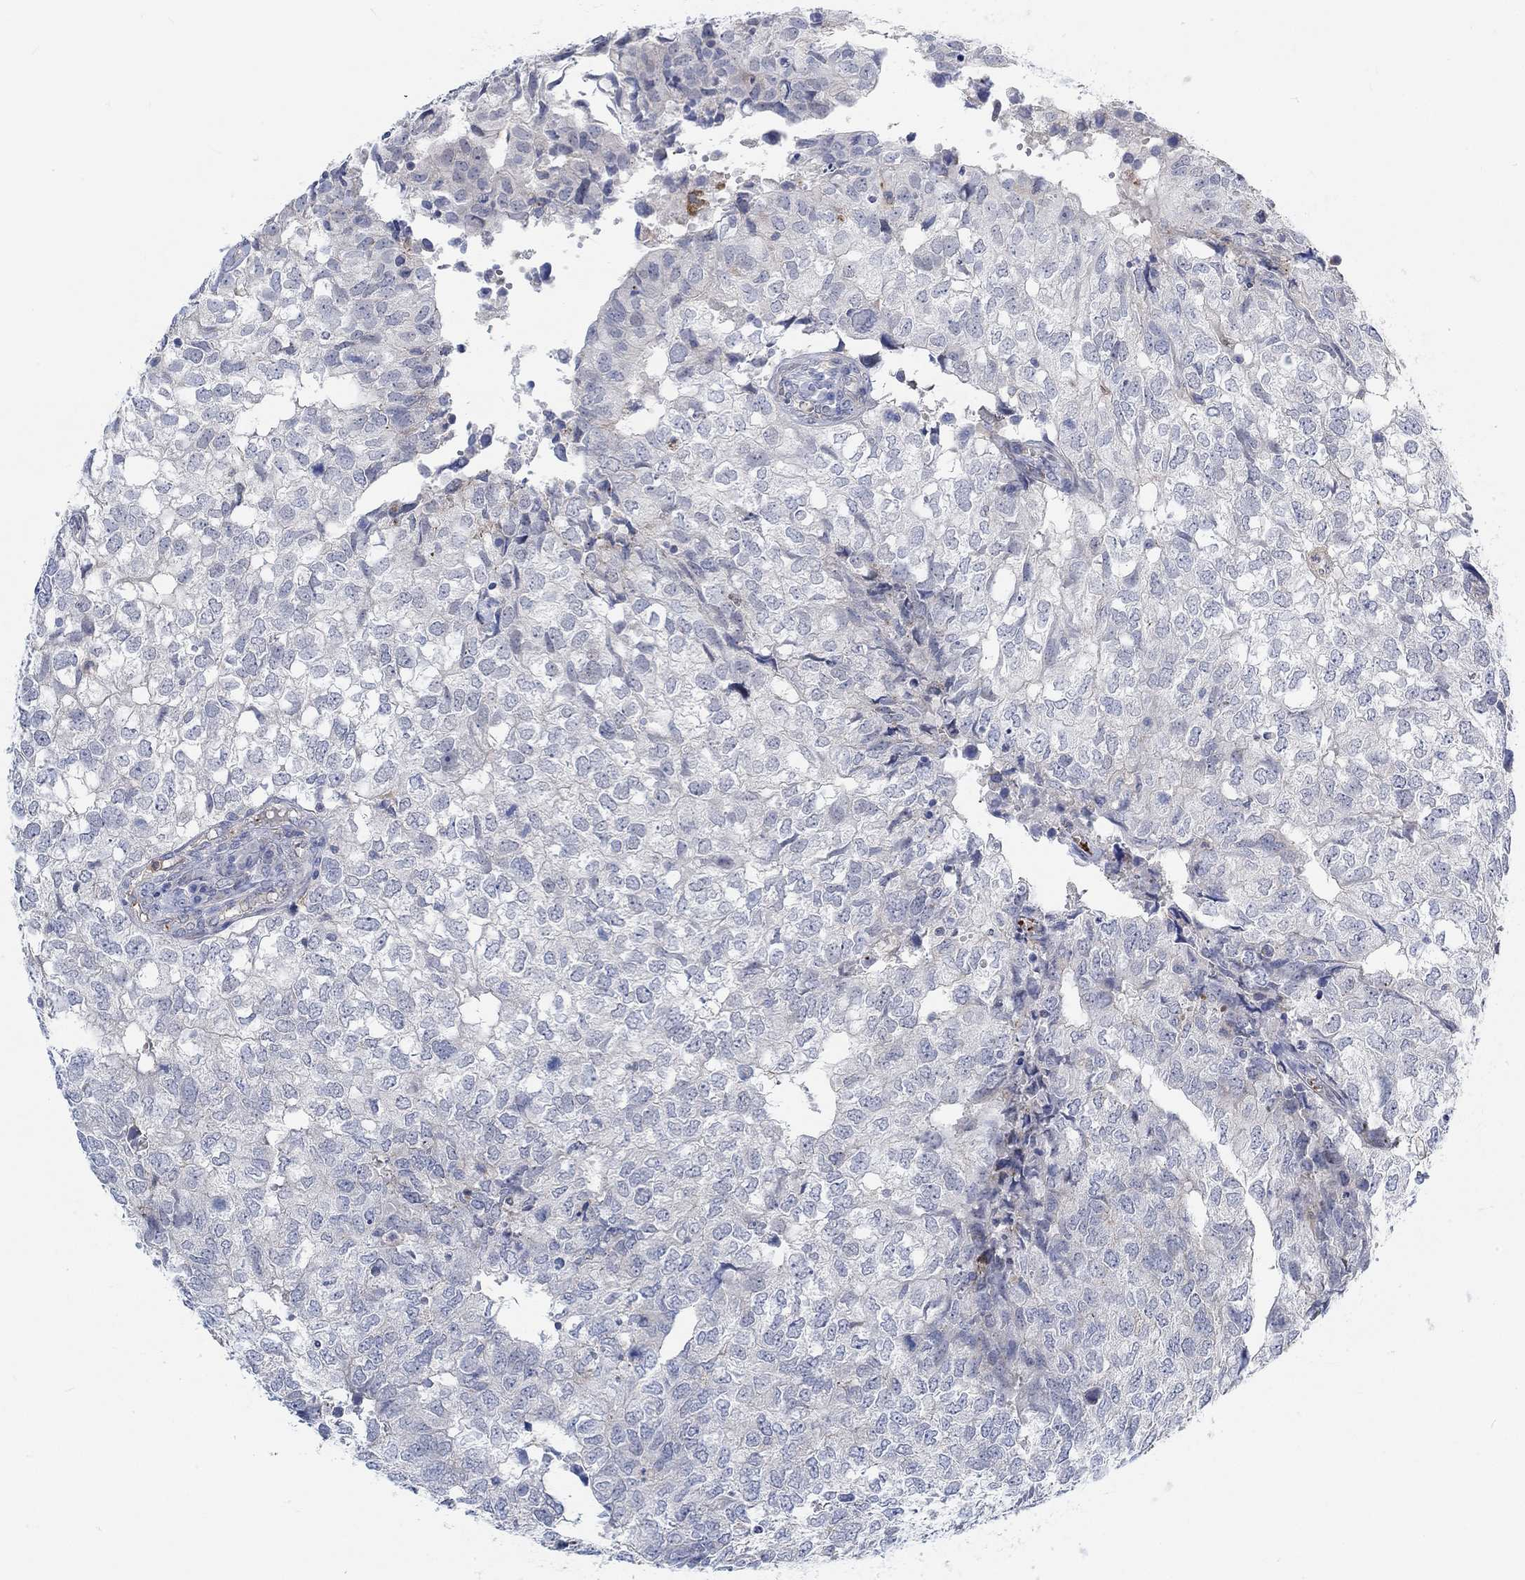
{"staining": {"intensity": "negative", "quantity": "none", "location": "none"}, "tissue": "breast cancer", "cell_type": "Tumor cells", "image_type": "cancer", "snomed": [{"axis": "morphology", "description": "Duct carcinoma"}, {"axis": "topography", "description": "Breast"}], "caption": "Immunohistochemical staining of human breast invasive ductal carcinoma shows no significant expression in tumor cells. (Brightfield microscopy of DAB (3,3'-diaminobenzidine) immunohistochemistry at high magnification).", "gene": "PMFBP1", "patient": {"sex": "female", "age": 30}}